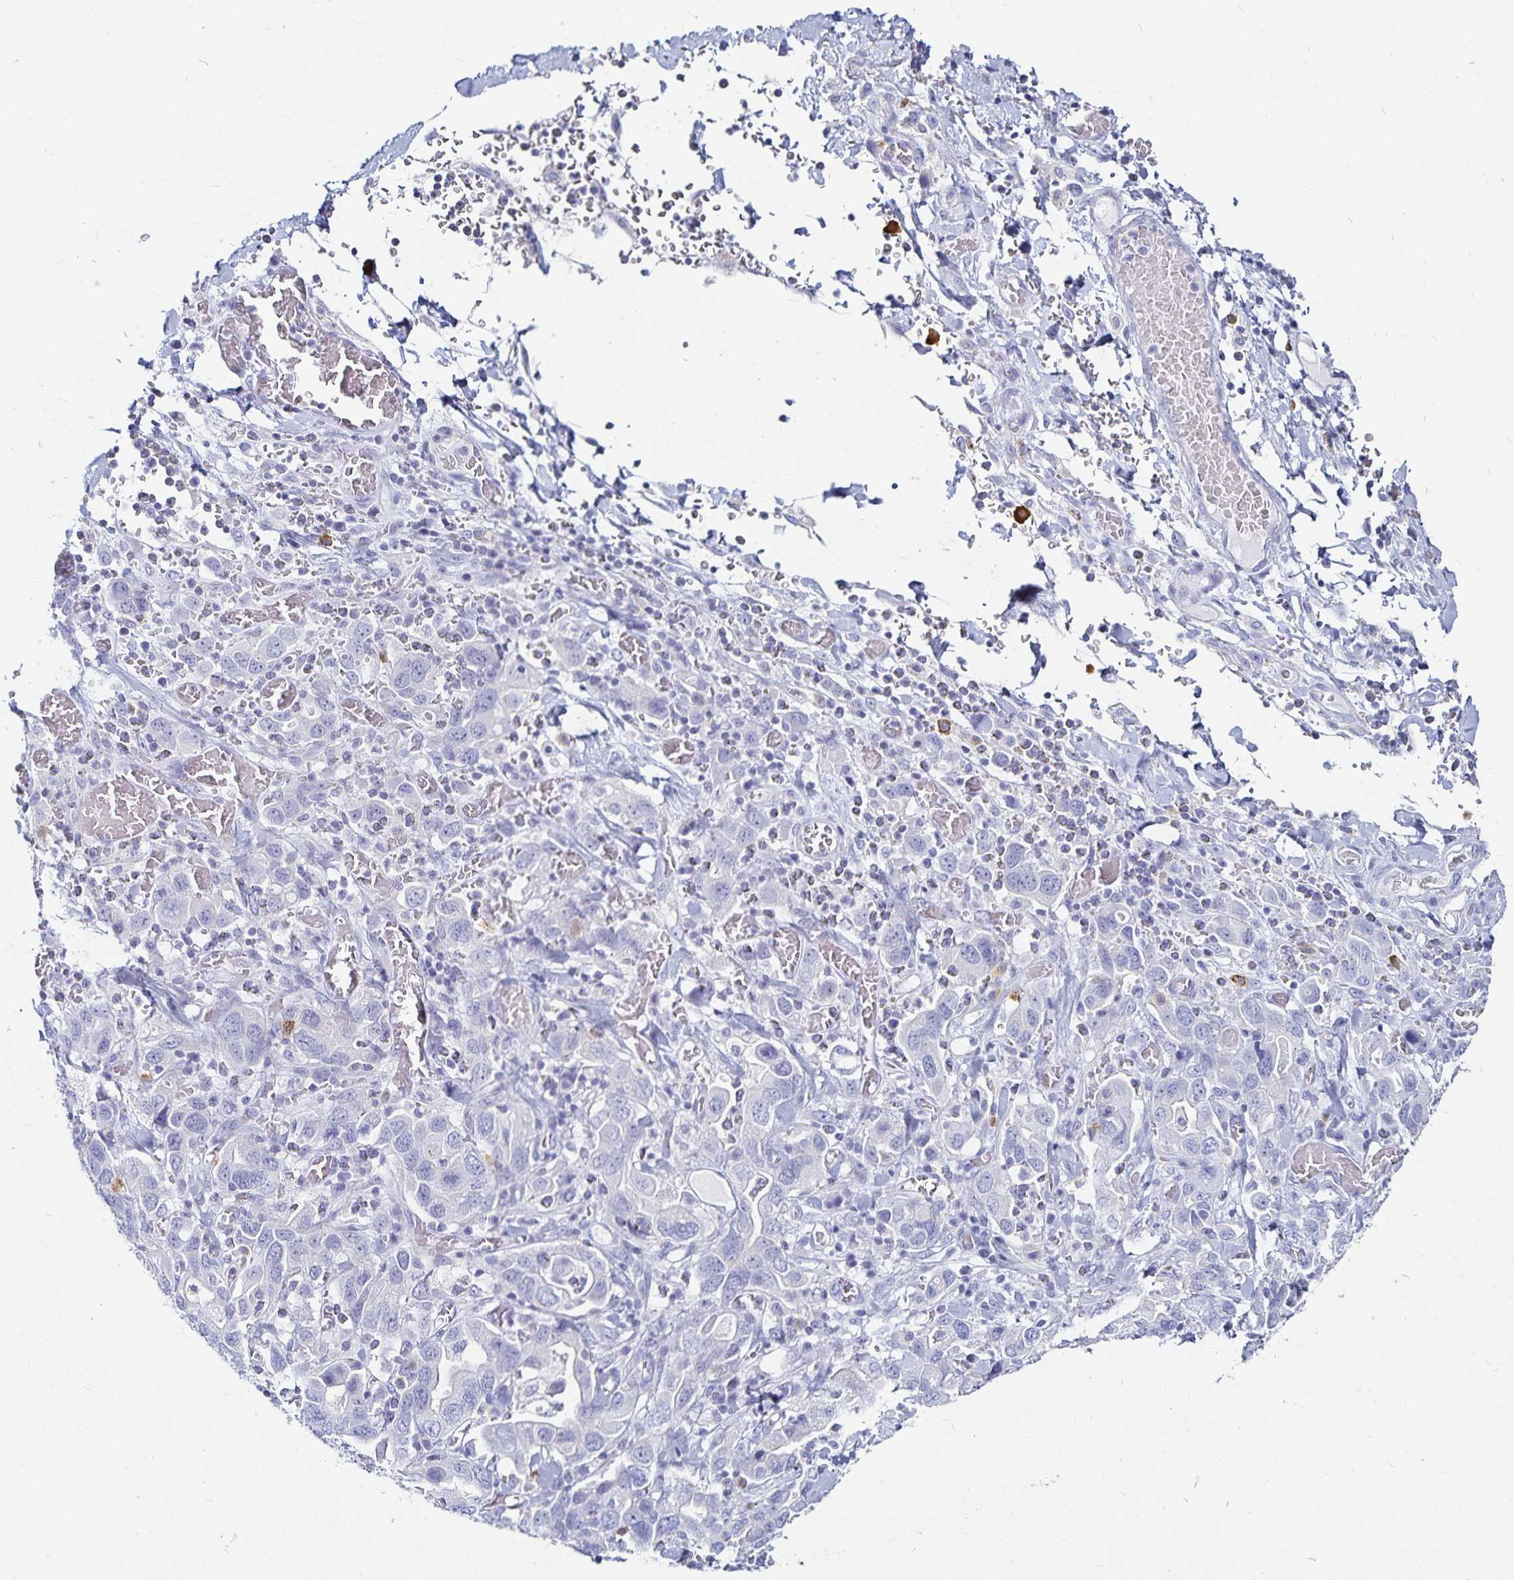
{"staining": {"intensity": "negative", "quantity": "none", "location": "none"}, "tissue": "stomach cancer", "cell_type": "Tumor cells", "image_type": "cancer", "snomed": [{"axis": "morphology", "description": "Adenocarcinoma, NOS"}, {"axis": "topography", "description": "Stomach, upper"}, {"axis": "topography", "description": "Stomach"}], "caption": "A histopathology image of stomach cancer (adenocarcinoma) stained for a protein shows no brown staining in tumor cells. (DAB immunohistochemistry (IHC) with hematoxylin counter stain).", "gene": "TNIP1", "patient": {"sex": "male", "age": 62}}